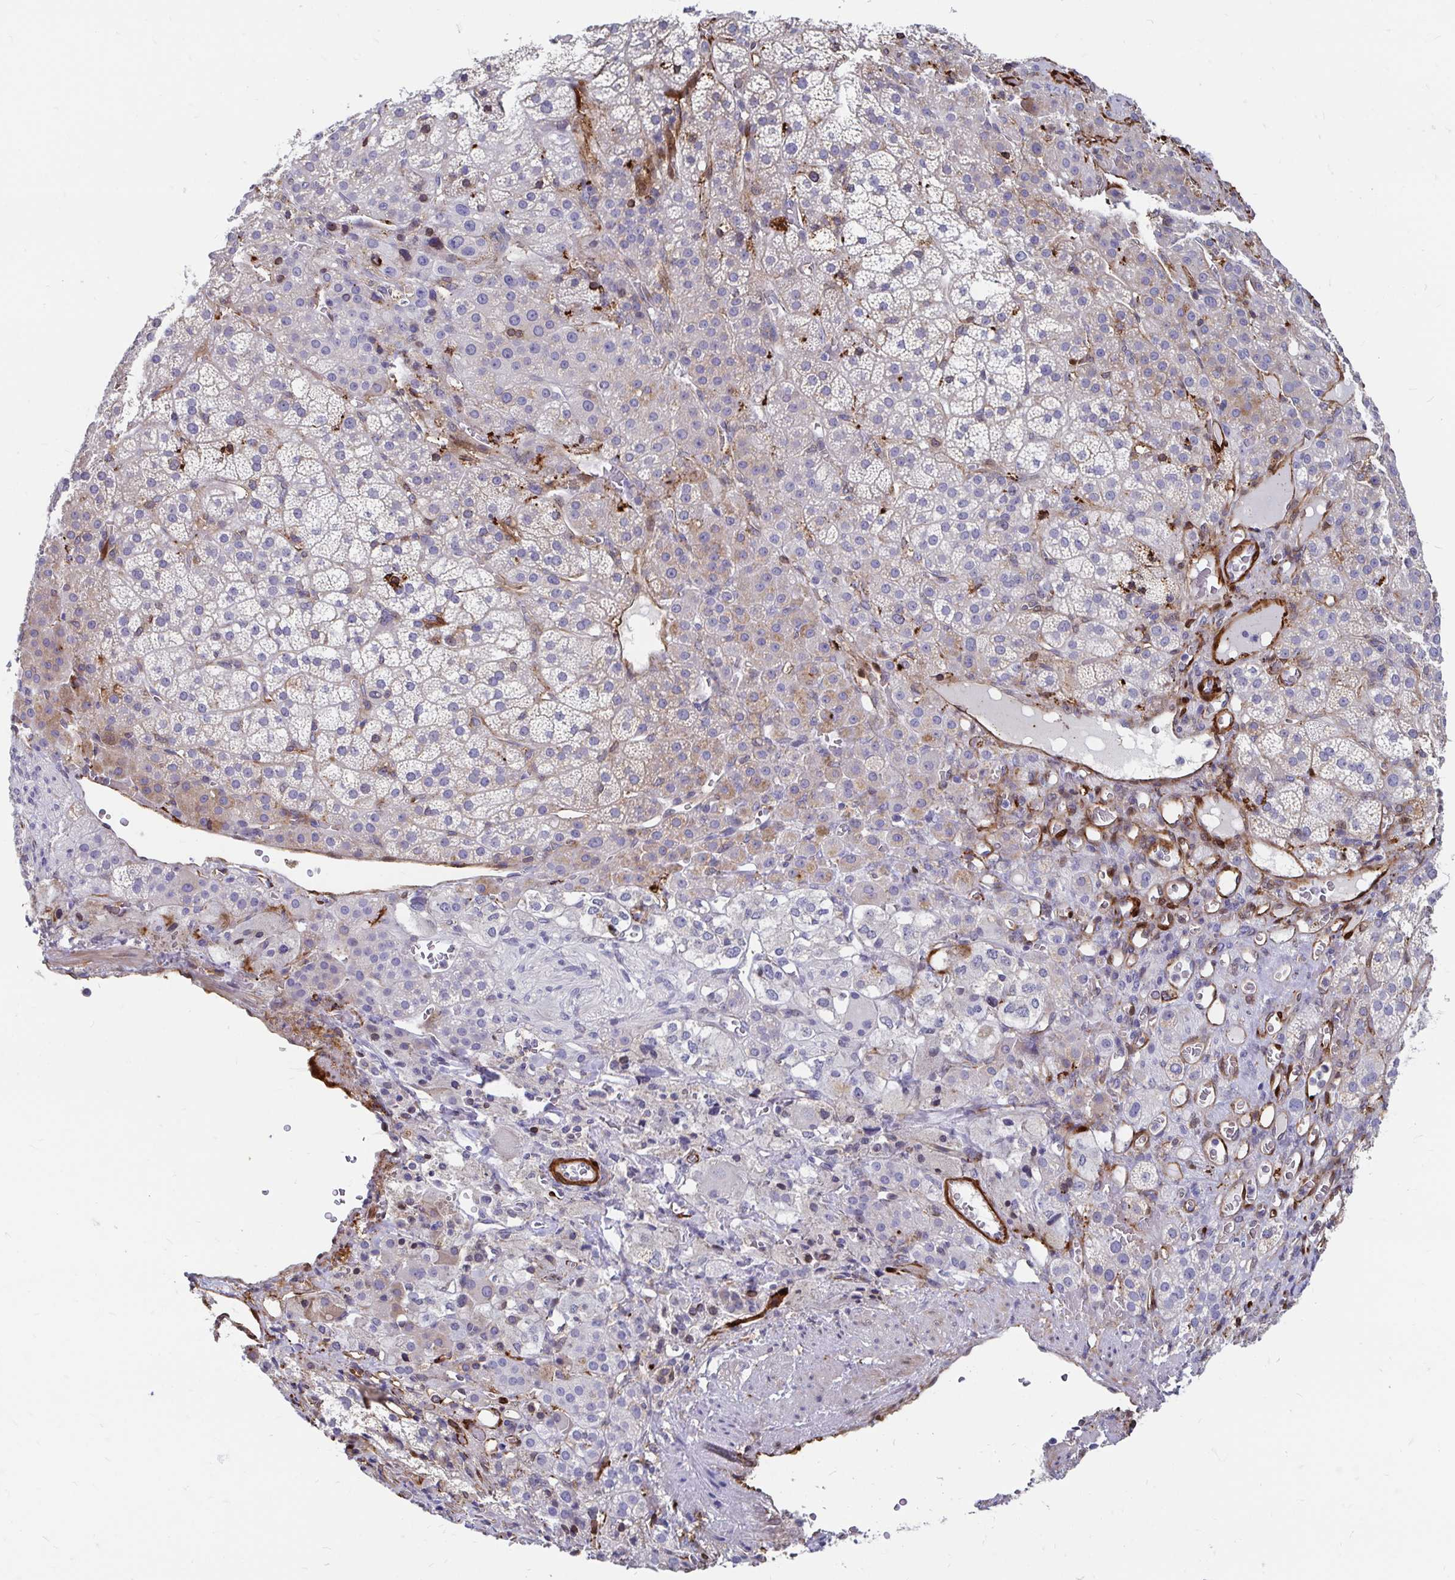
{"staining": {"intensity": "moderate", "quantity": "<25%", "location": "cytoplasmic/membranous"}, "tissue": "adrenal gland", "cell_type": "Glandular cells", "image_type": "normal", "snomed": [{"axis": "morphology", "description": "Normal tissue, NOS"}, {"axis": "topography", "description": "Adrenal gland"}], "caption": "Immunohistochemistry of normal adrenal gland displays low levels of moderate cytoplasmic/membranous staining in about <25% of glandular cells. (Brightfield microscopy of DAB IHC at high magnification).", "gene": "CDKL1", "patient": {"sex": "female", "age": 60}}